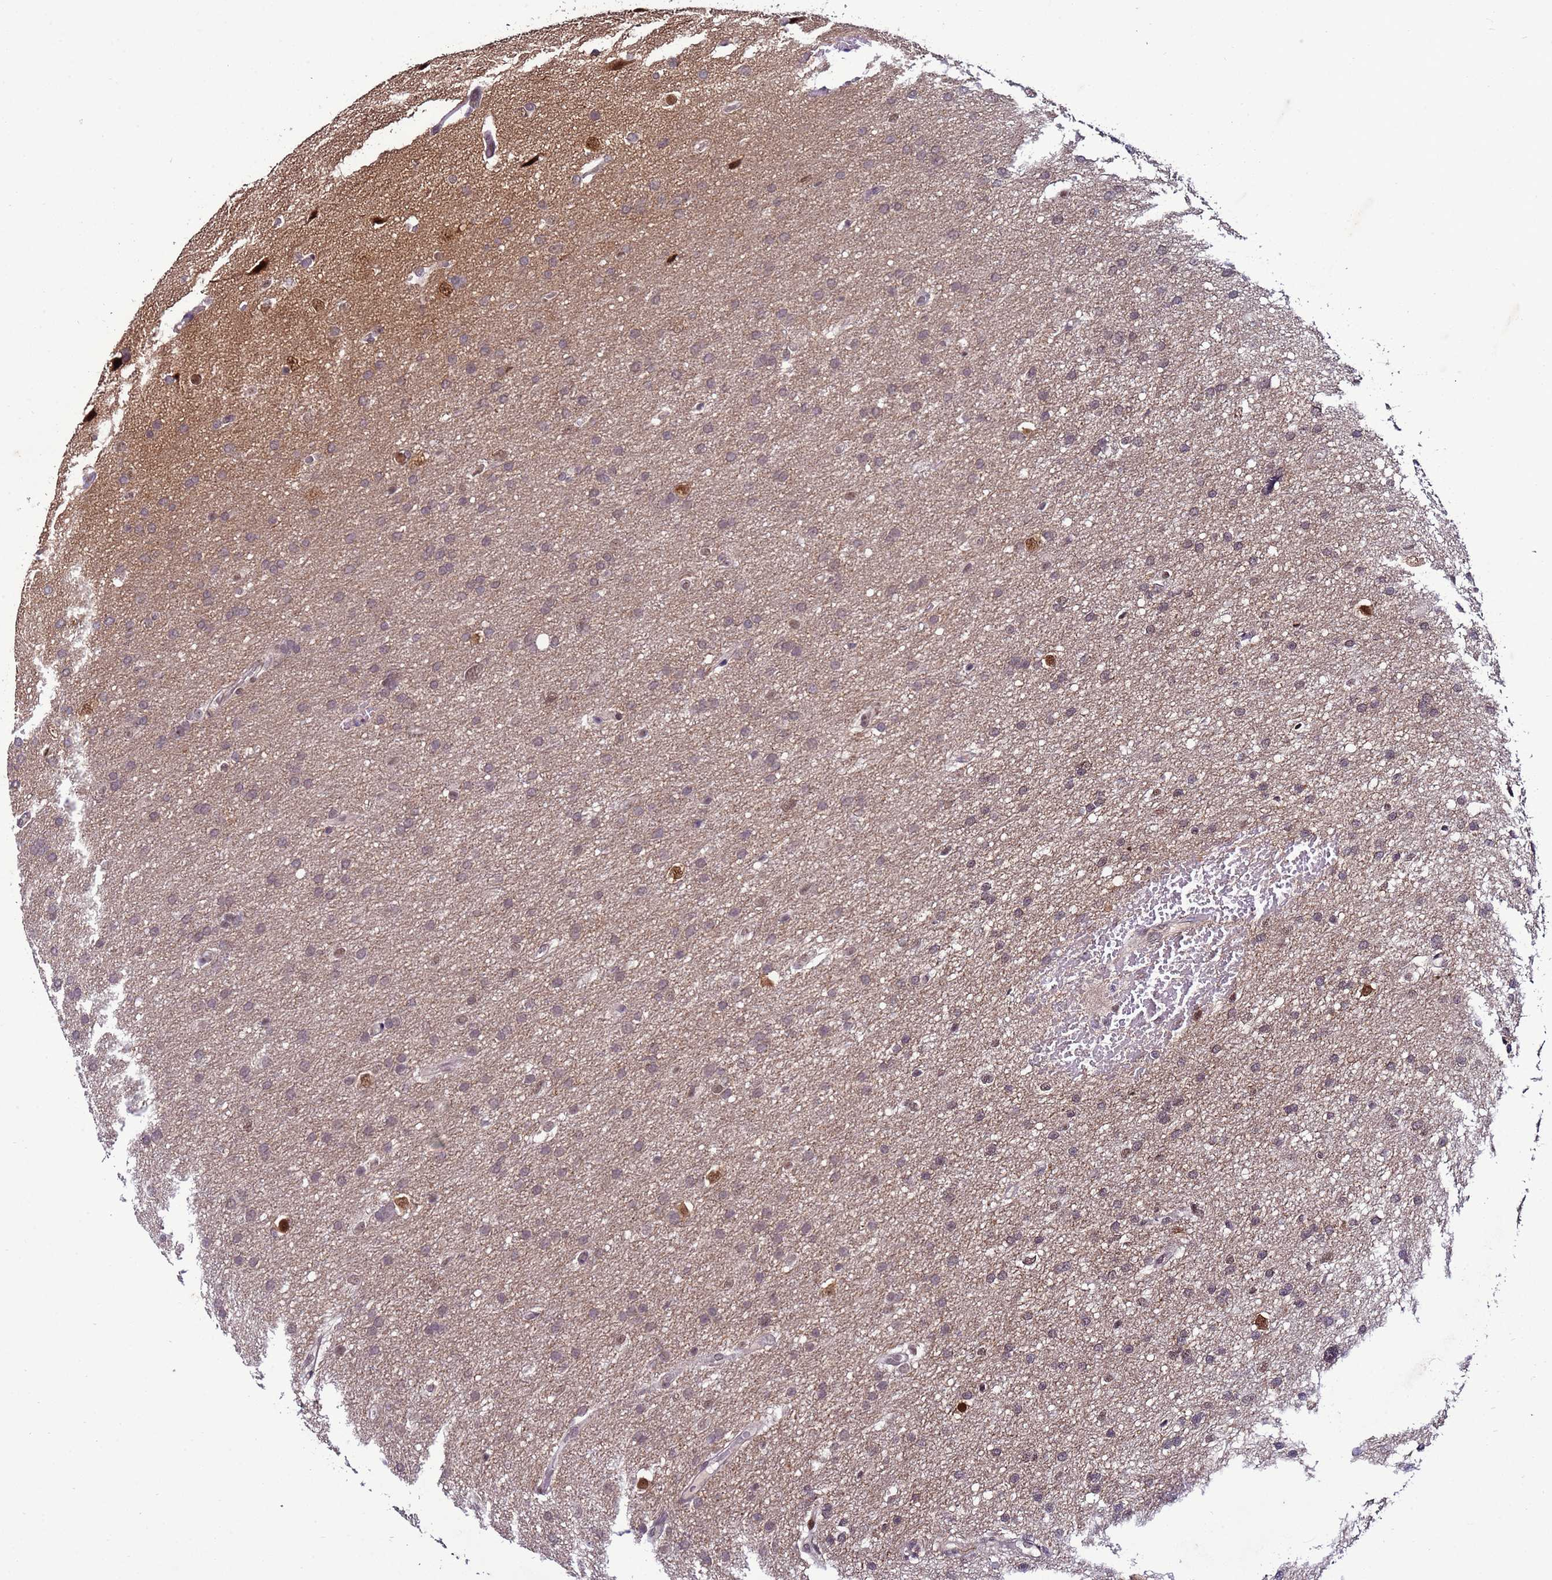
{"staining": {"intensity": "negative", "quantity": "none", "location": "none"}, "tissue": "glioma", "cell_type": "Tumor cells", "image_type": "cancer", "snomed": [{"axis": "morphology", "description": "Glioma, malignant, High grade"}, {"axis": "topography", "description": "Cerebral cortex"}], "caption": "DAB (3,3'-diaminobenzidine) immunohistochemical staining of glioma shows no significant positivity in tumor cells.", "gene": "SHC3", "patient": {"sex": "female", "age": 36}}